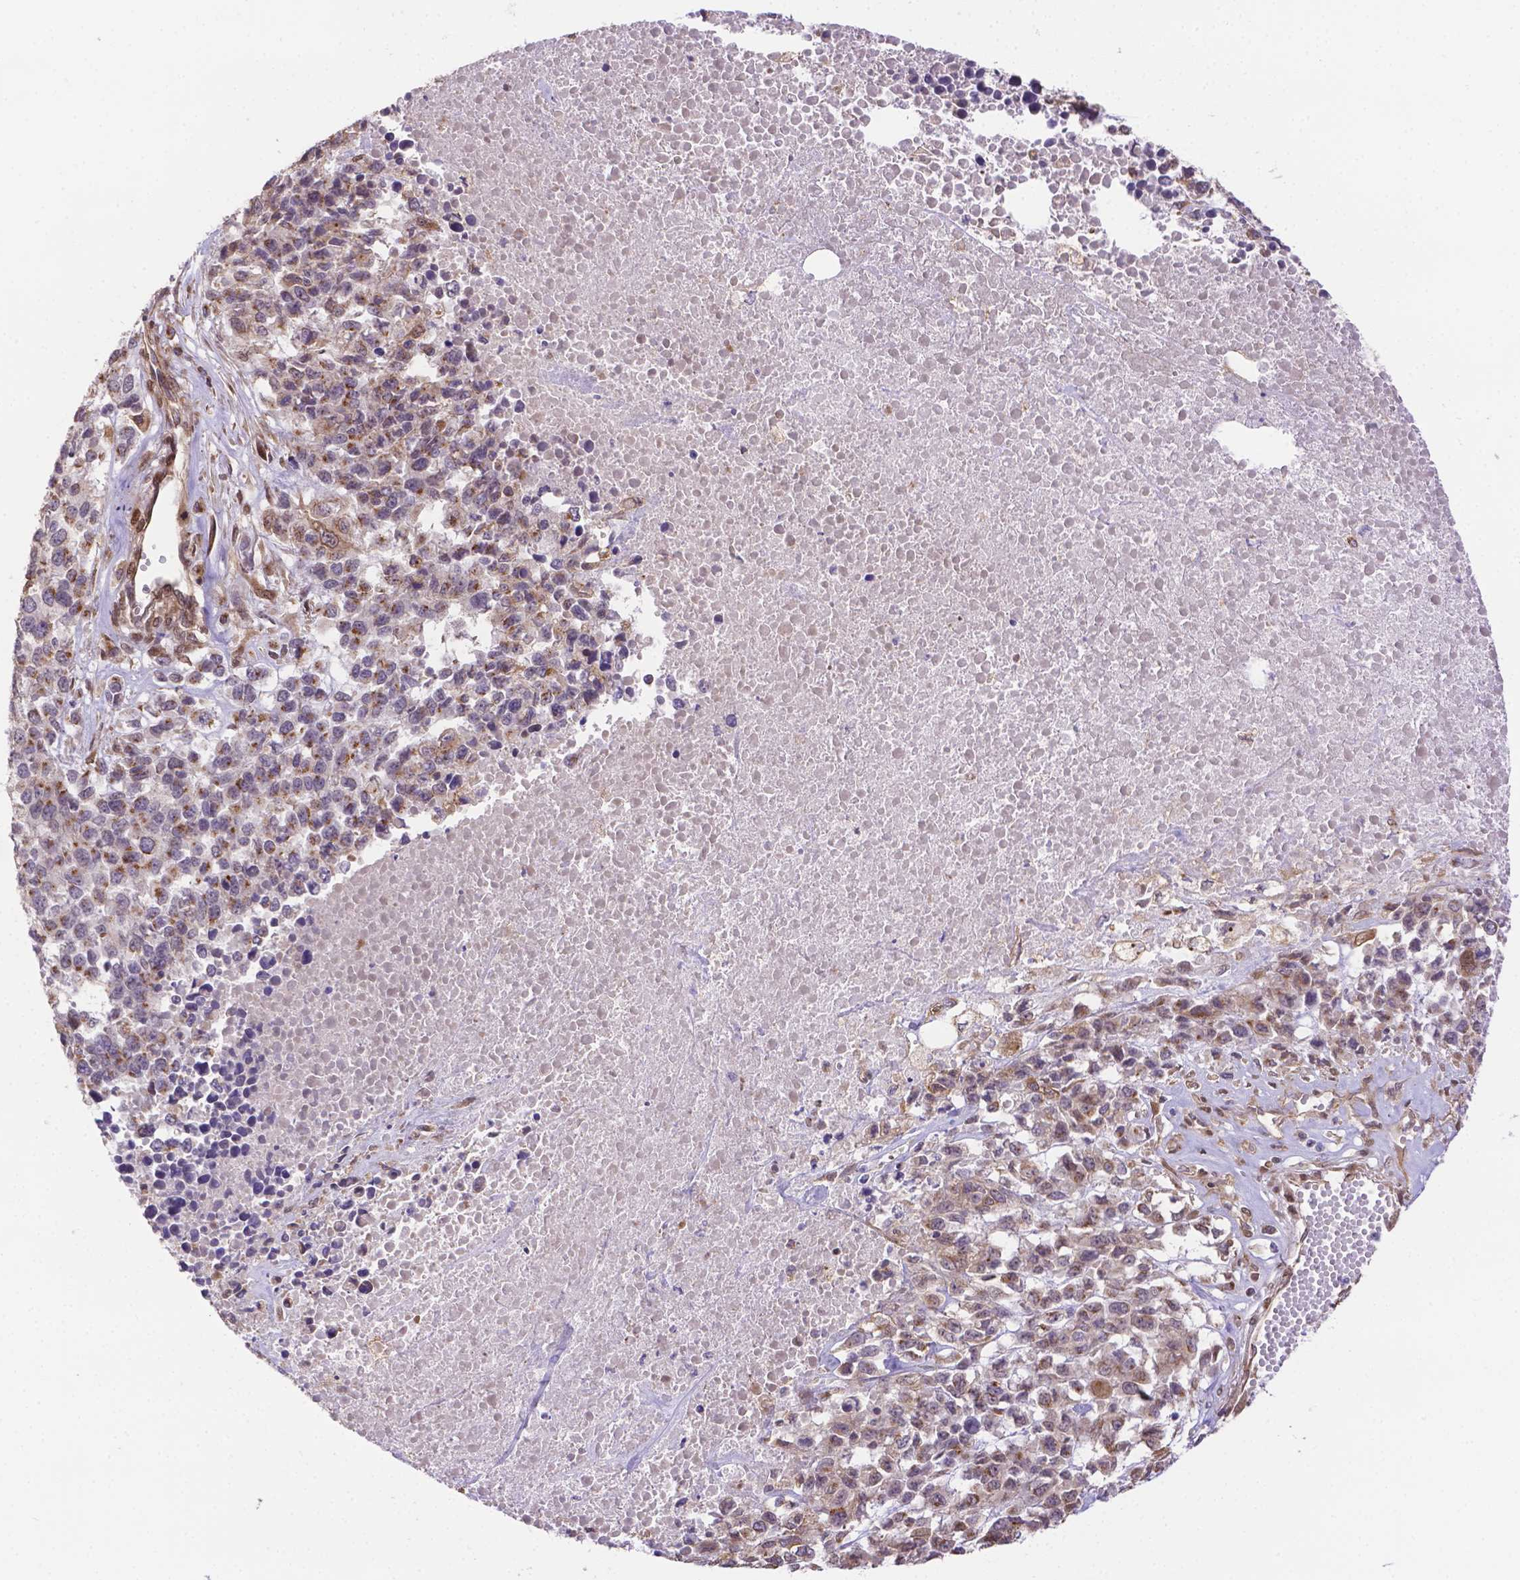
{"staining": {"intensity": "weak", "quantity": ">75%", "location": "cytoplasmic/membranous"}, "tissue": "melanoma", "cell_type": "Tumor cells", "image_type": "cancer", "snomed": [{"axis": "morphology", "description": "Malignant melanoma, Metastatic site"}, {"axis": "topography", "description": "Skin"}], "caption": "Weak cytoplasmic/membranous staining for a protein is seen in about >75% of tumor cells of melanoma using IHC.", "gene": "YAP1", "patient": {"sex": "male", "age": 84}}